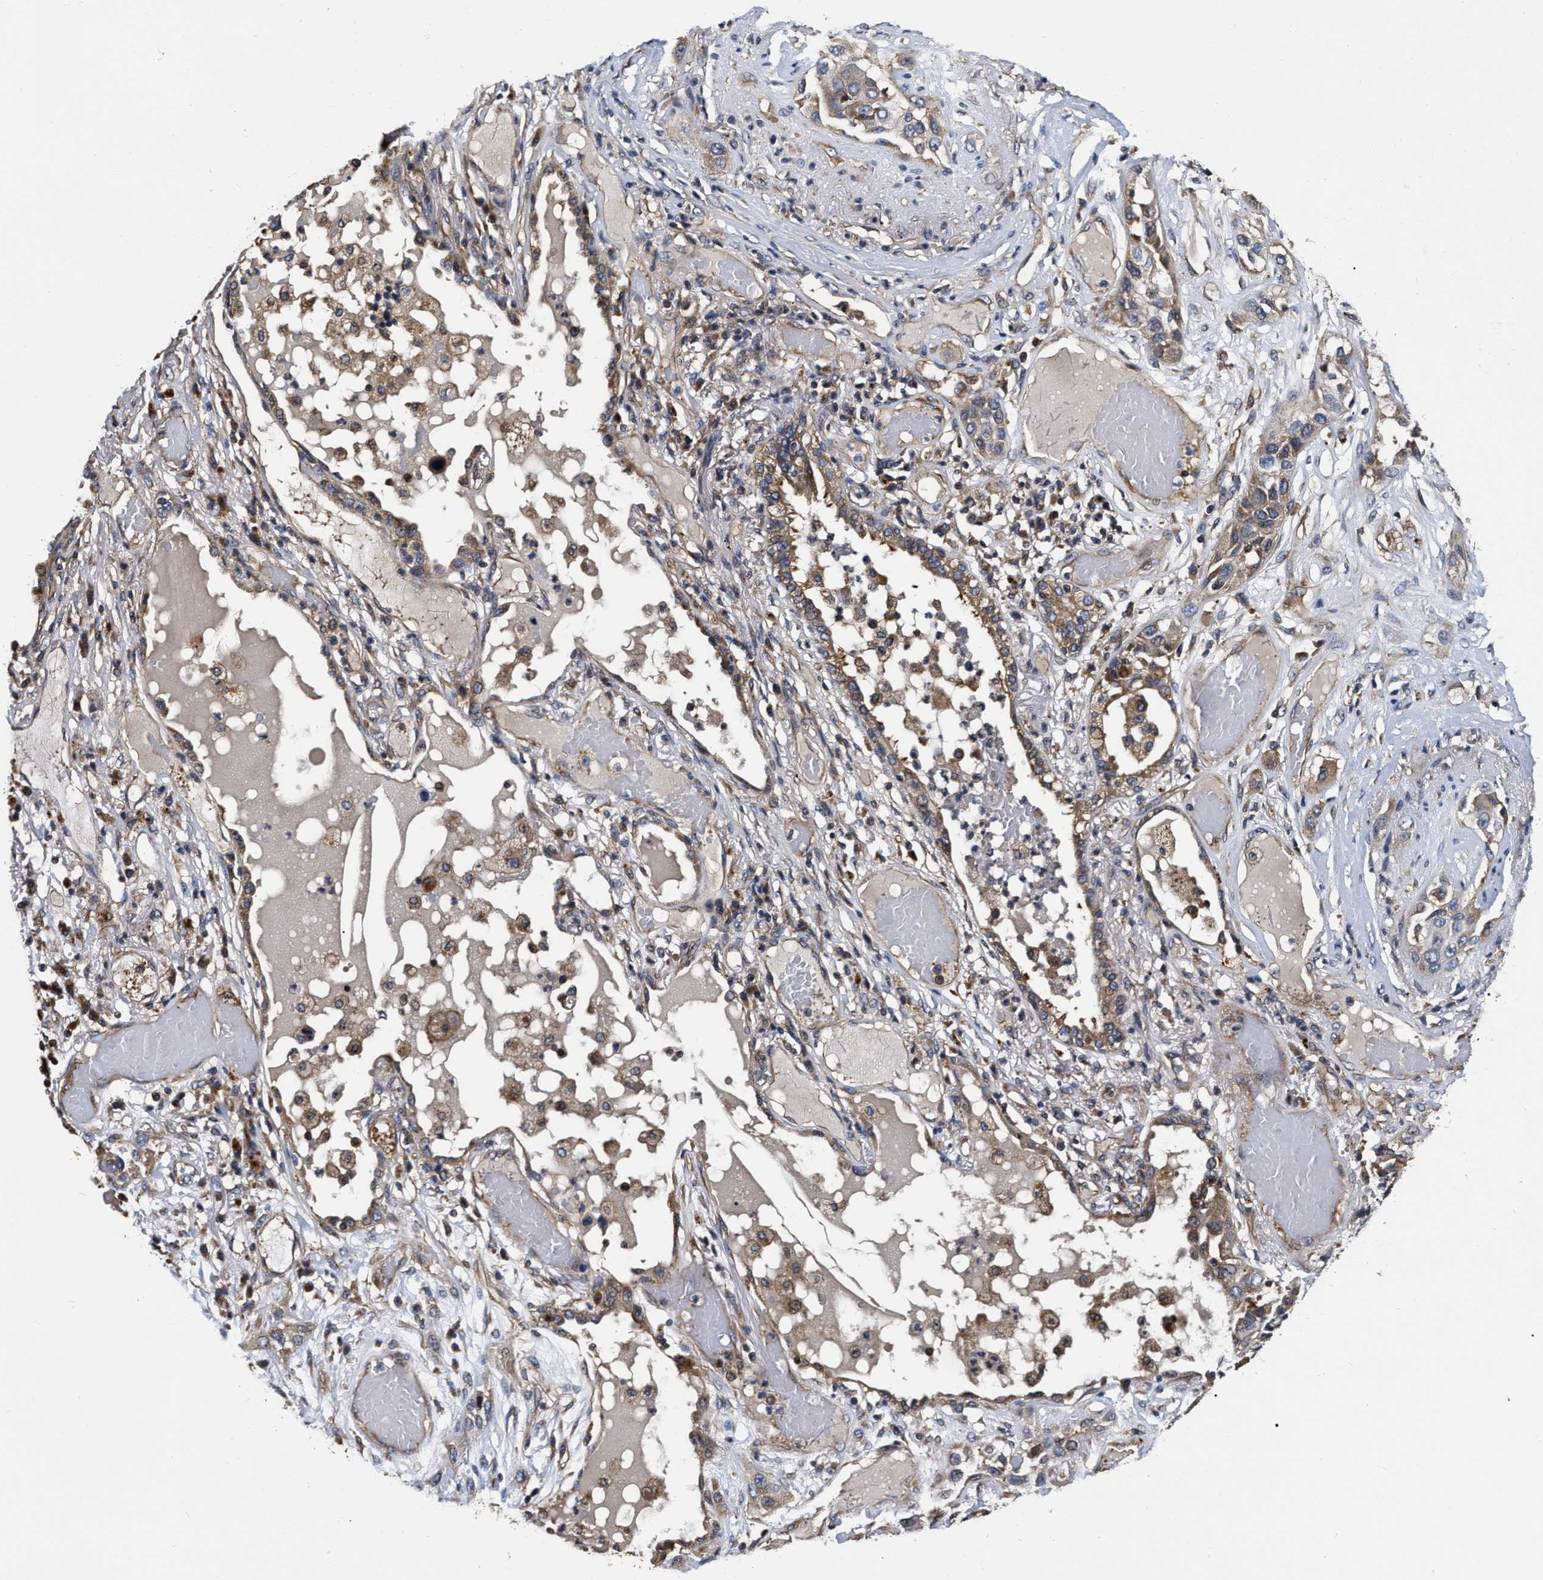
{"staining": {"intensity": "weak", "quantity": ">75%", "location": "cytoplasmic/membranous"}, "tissue": "lung cancer", "cell_type": "Tumor cells", "image_type": "cancer", "snomed": [{"axis": "morphology", "description": "Squamous cell carcinoma, NOS"}, {"axis": "topography", "description": "Lung"}], "caption": "Lung cancer (squamous cell carcinoma) stained with a brown dye demonstrates weak cytoplasmic/membranous positive expression in about >75% of tumor cells.", "gene": "ABCG8", "patient": {"sex": "male", "age": 71}}